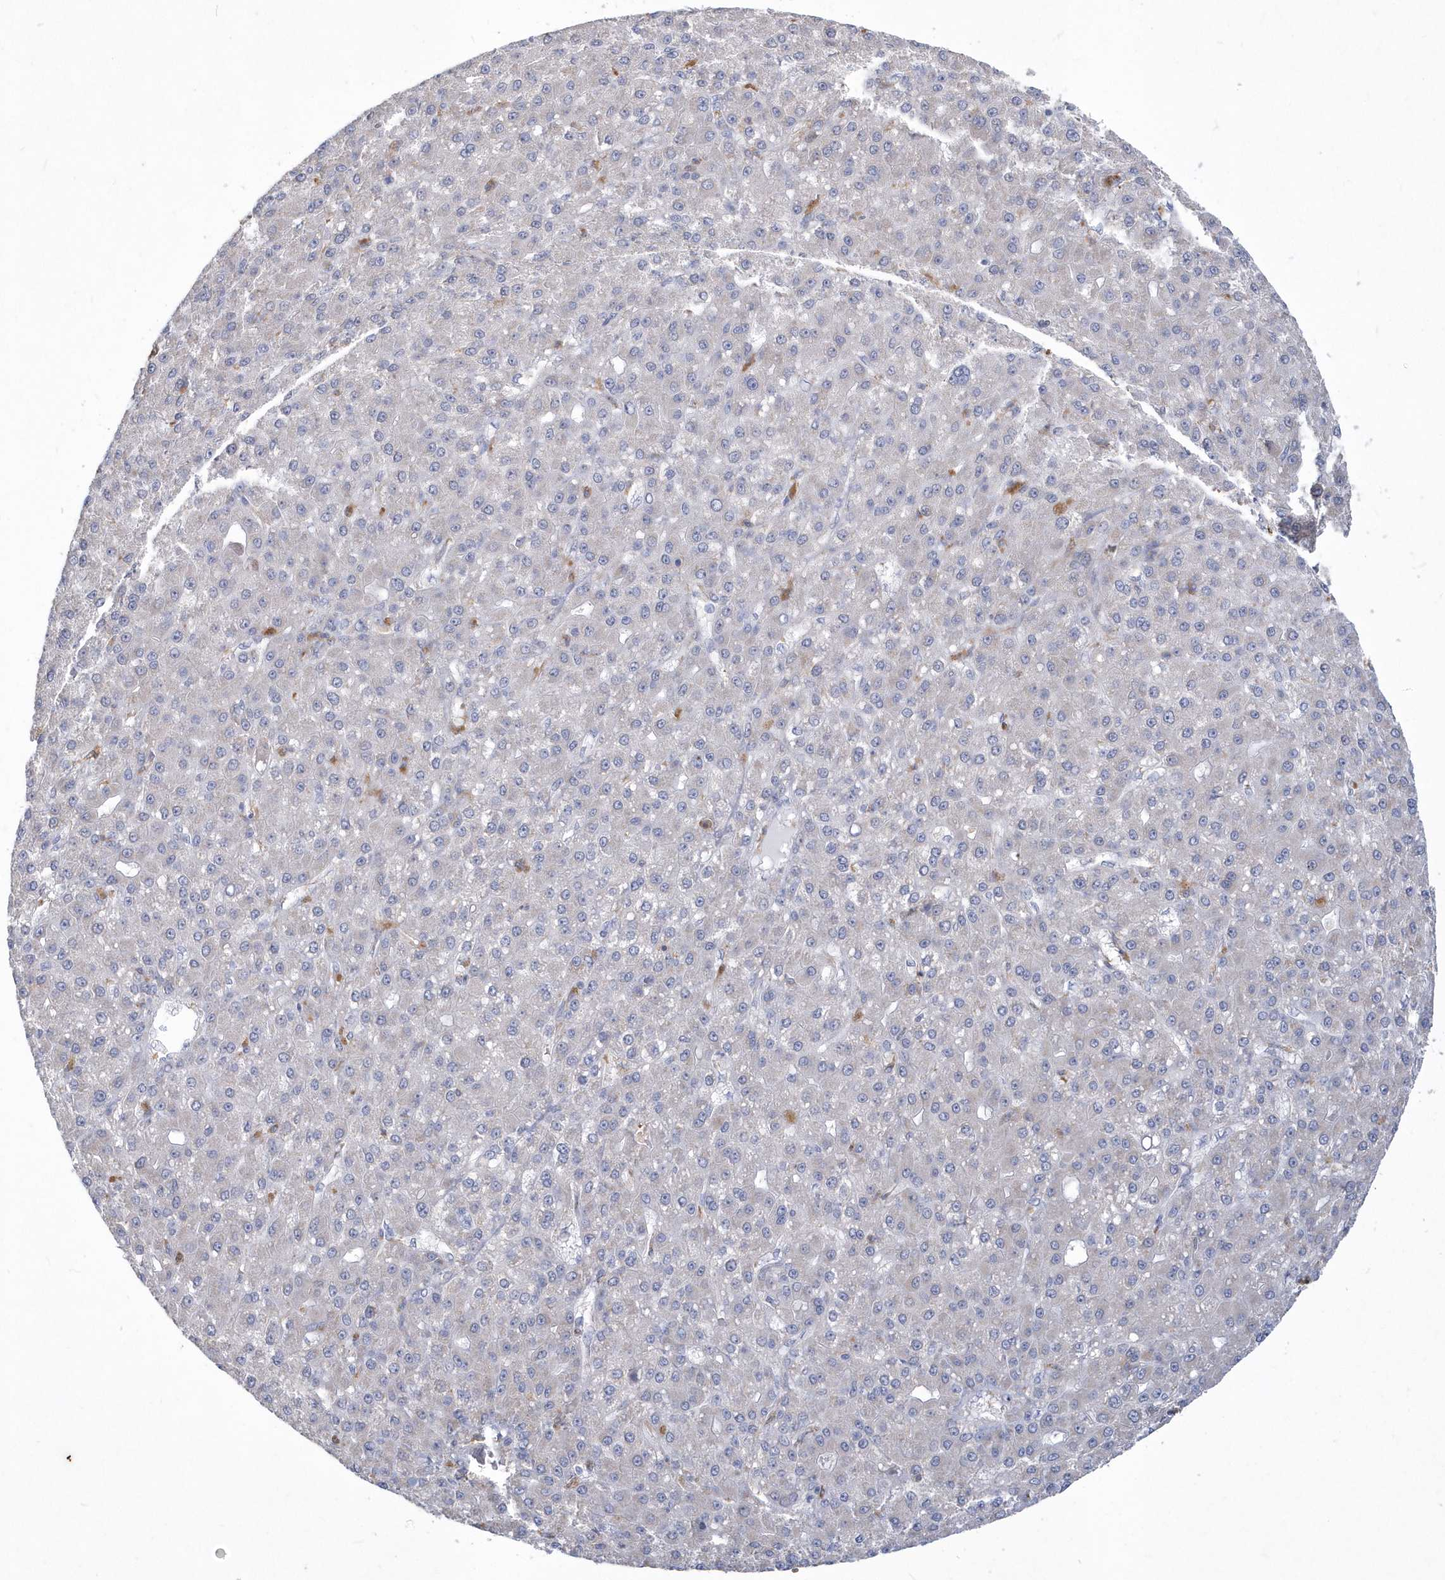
{"staining": {"intensity": "negative", "quantity": "none", "location": "none"}, "tissue": "liver cancer", "cell_type": "Tumor cells", "image_type": "cancer", "snomed": [{"axis": "morphology", "description": "Carcinoma, Hepatocellular, NOS"}, {"axis": "topography", "description": "Liver"}], "caption": "High magnification brightfield microscopy of liver cancer (hepatocellular carcinoma) stained with DAB (3,3'-diaminobenzidine) (brown) and counterstained with hematoxylin (blue): tumor cells show no significant positivity.", "gene": "TSPEAR", "patient": {"sex": "male", "age": 67}}